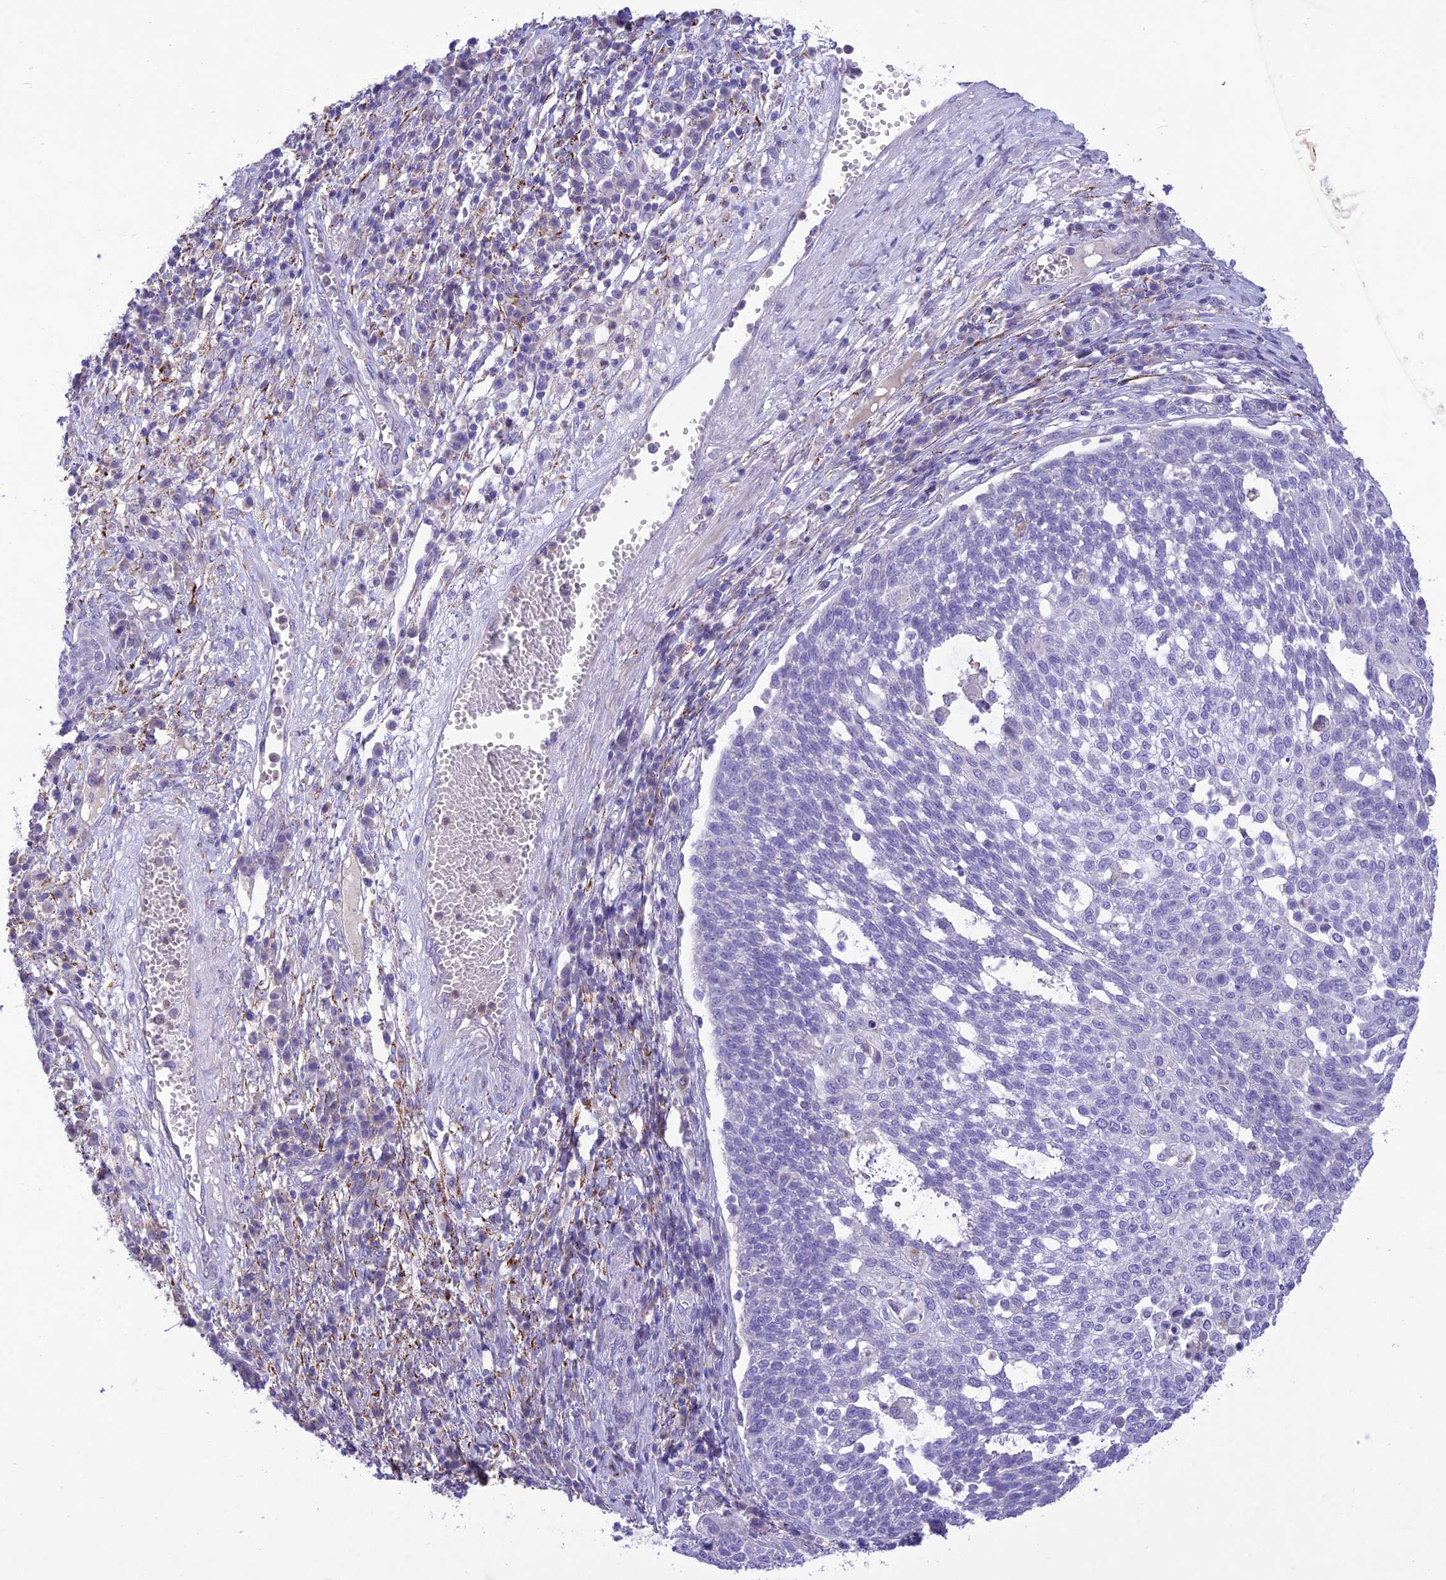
{"staining": {"intensity": "negative", "quantity": "none", "location": "none"}, "tissue": "cervical cancer", "cell_type": "Tumor cells", "image_type": "cancer", "snomed": [{"axis": "morphology", "description": "Squamous cell carcinoma, NOS"}, {"axis": "topography", "description": "Cervix"}], "caption": "Micrograph shows no significant protein positivity in tumor cells of squamous cell carcinoma (cervical). (DAB (3,3'-diaminobenzidine) immunohistochemistry visualized using brightfield microscopy, high magnification).", "gene": "SLC13A5", "patient": {"sex": "female", "age": 34}}